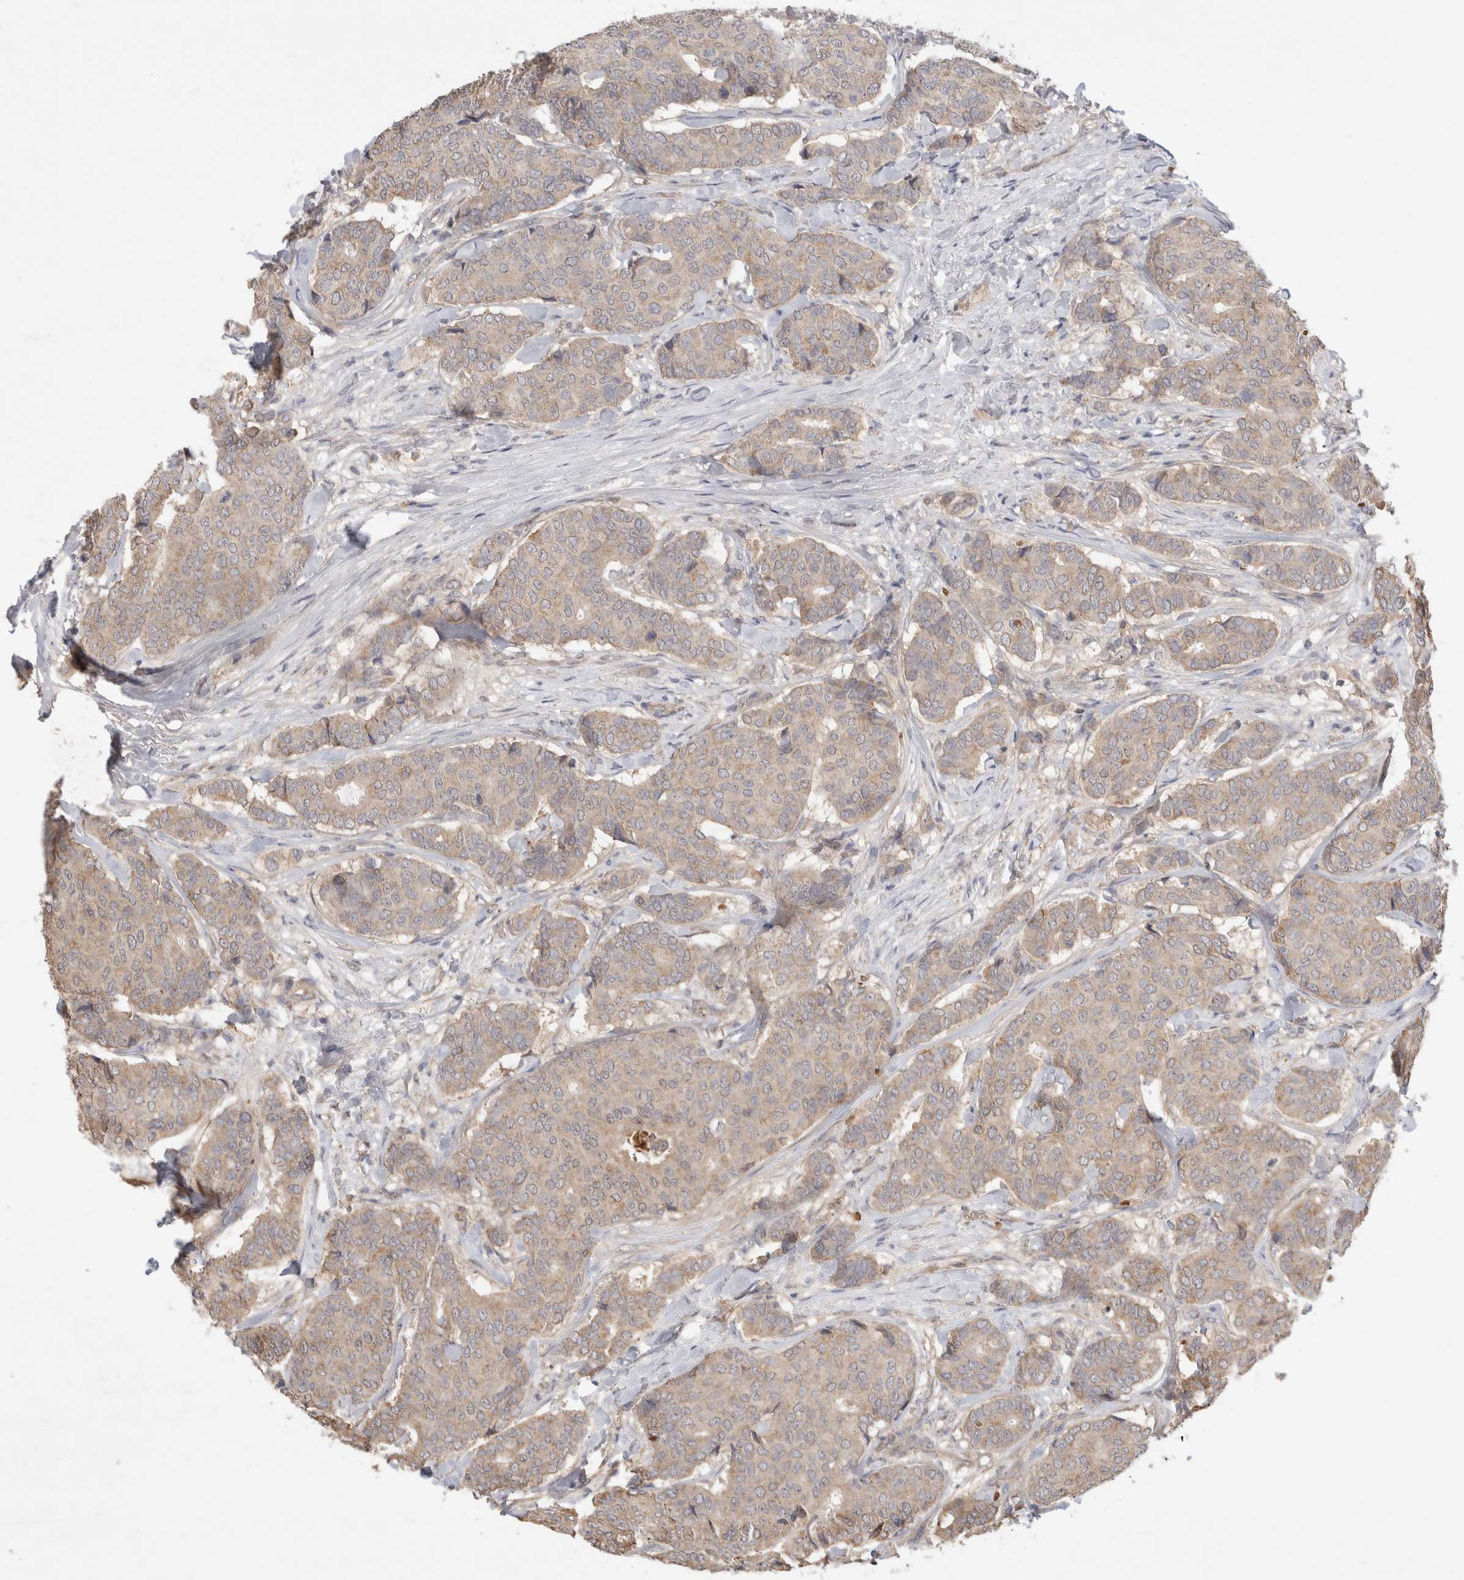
{"staining": {"intensity": "weak", "quantity": "25%-75%", "location": "cytoplasmic/membranous"}, "tissue": "breast cancer", "cell_type": "Tumor cells", "image_type": "cancer", "snomed": [{"axis": "morphology", "description": "Duct carcinoma"}, {"axis": "topography", "description": "Breast"}], "caption": "This is an image of IHC staining of breast cancer, which shows weak staining in the cytoplasmic/membranous of tumor cells.", "gene": "FAM221A", "patient": {"sex": "female", "age": 75}}